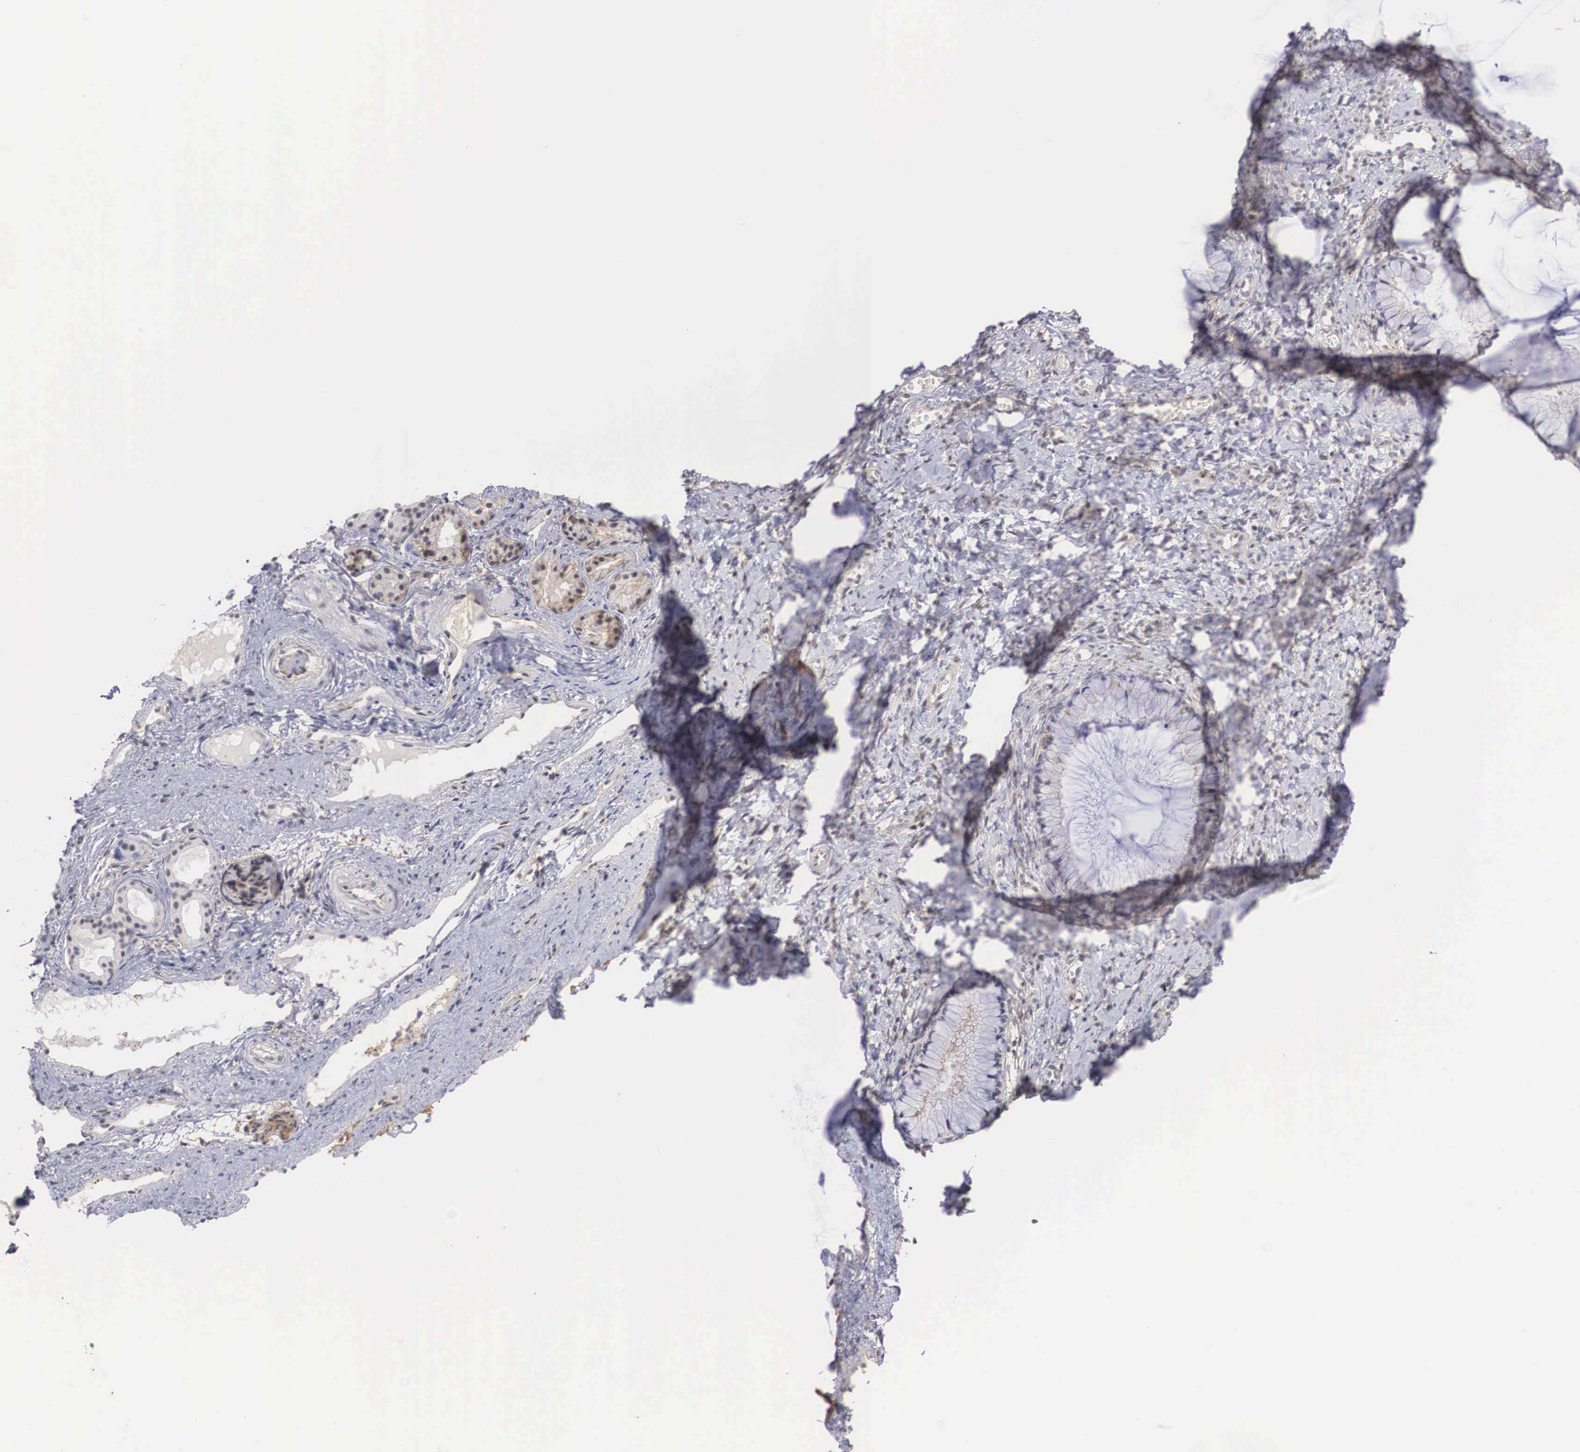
{"staining": {"intensity": "weak", "quantity": "25%-75%", "location": "cytoplasmic/membranous,nuclear"}, "tissue": "nasopharynx", "cell_type": "Respiratory epithelial cells", "image_type": "normal", "snomed": [{"axis": "morphology", "description": "Normal tissue, NOS"}, {"axis": "topography", "description": "Nasopharynx"}], "caption": "High-magnification brightfield microscopy of unremarkable nasopharynx stained with DAB (3,3'-diaminobenzidine) (brown) and counterstained with hematoxylin (blue). respiratory epithelial cells exhibit weak cytoplasmic/membranous,nuclear positivity is seen in about25%-75% of cells.", "gene": "NR4A2", "patient": {"sex": "female", "age": 78}}